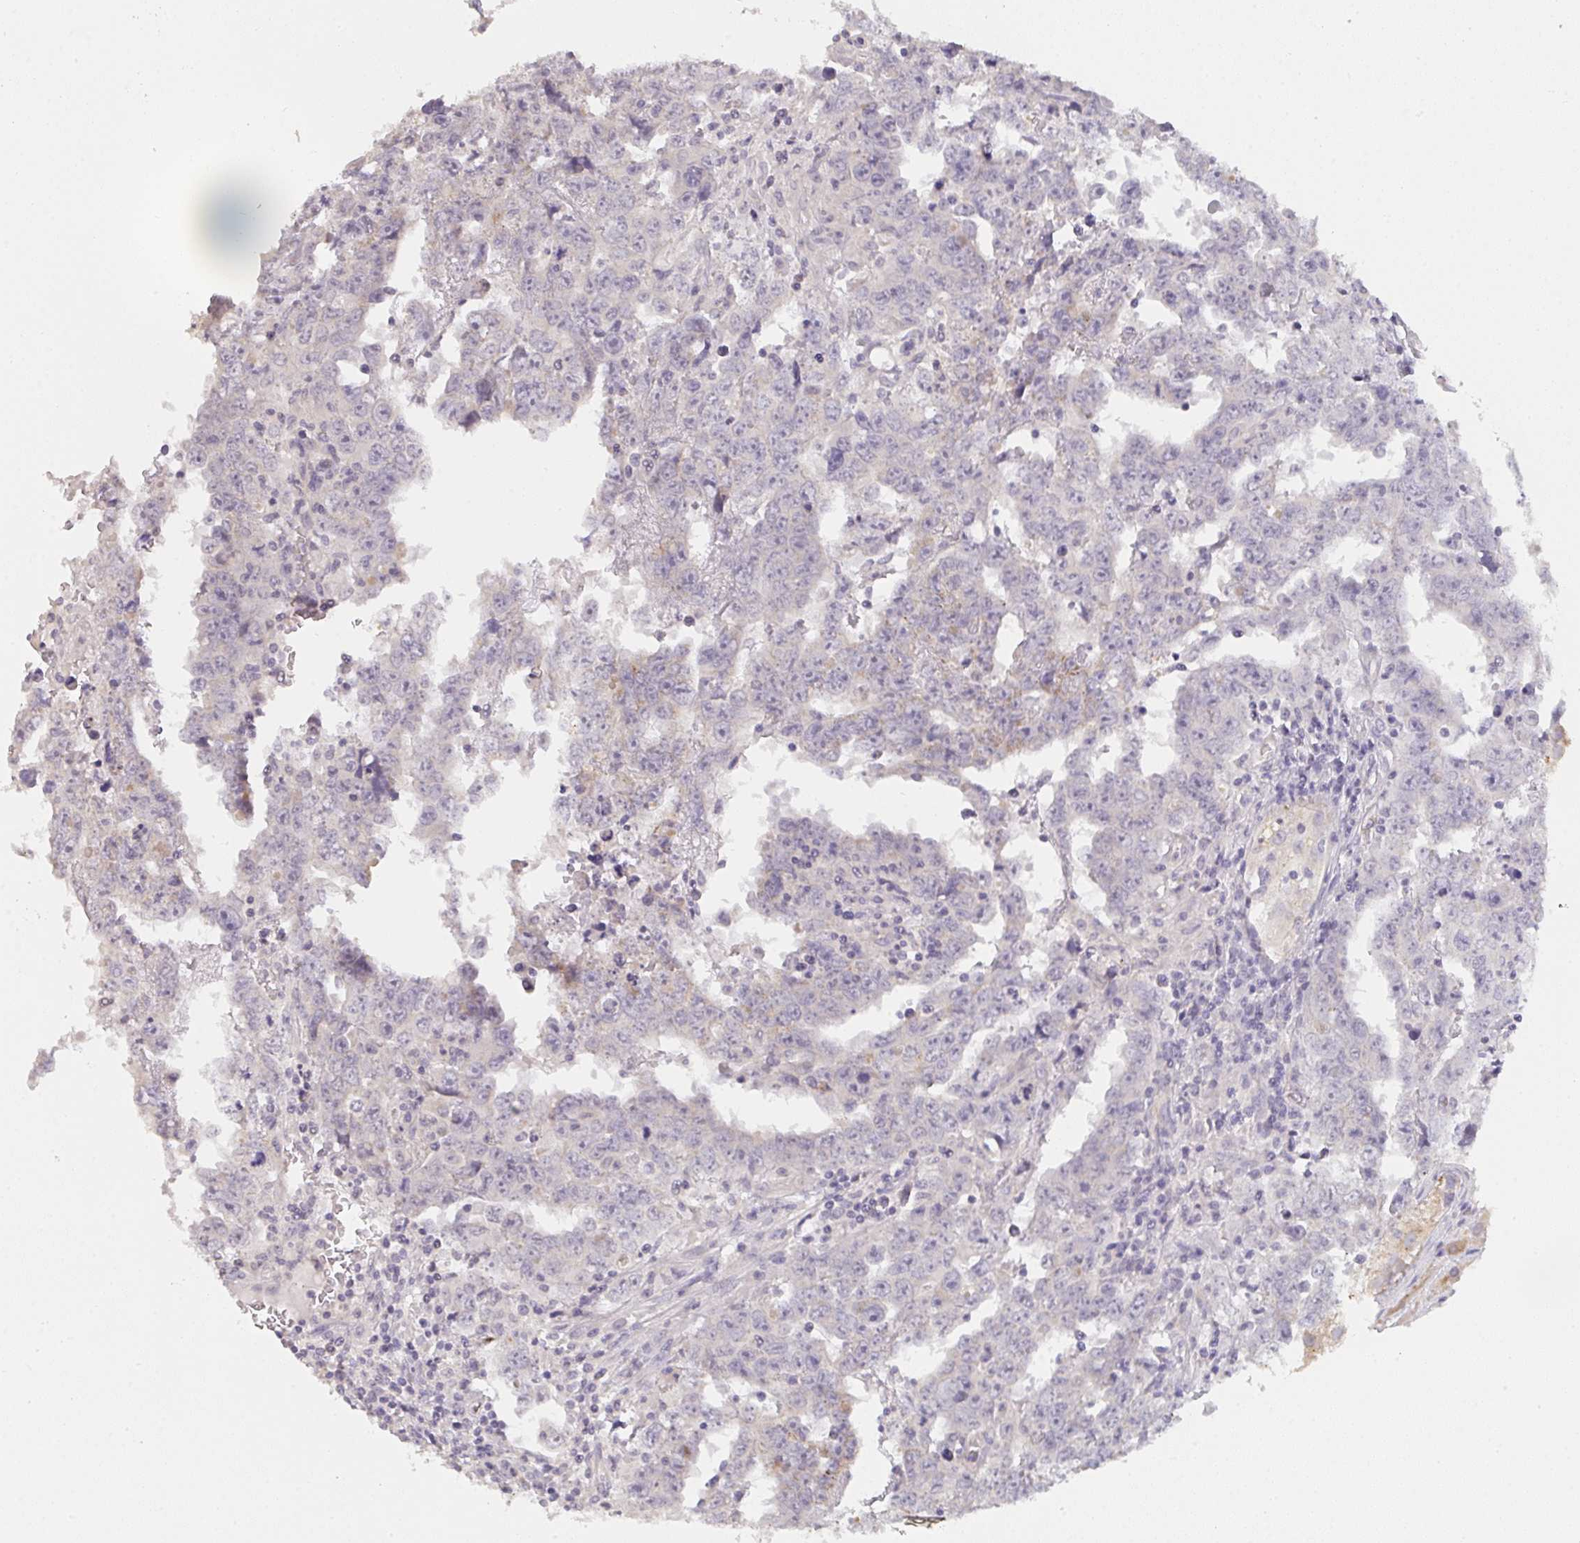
{"staining": {"intensity": "negative", "quantity": "none", "location": "none"}, "tissue": "testis cancer", "cell_type": "Tumor cells", "image_type": "cancer", "snomed": [{"axis": "morphology", "description": "Carcinoma, Embryonal, NOS"}, {"axis": "topography", "description": "Testis"}], "caption": "The IHC image has no significant expression in tumor cells of embryonal carcinoma (testis) tissue. Brightfield microscopy of immunohistochemistry stained with DAB (3,3'-diaminobenzidine) (brown) and hematoxylin (blue), captured at high magnification.", "gene": "TMEM219", "patient": {"sex": "male", "age": 22}}